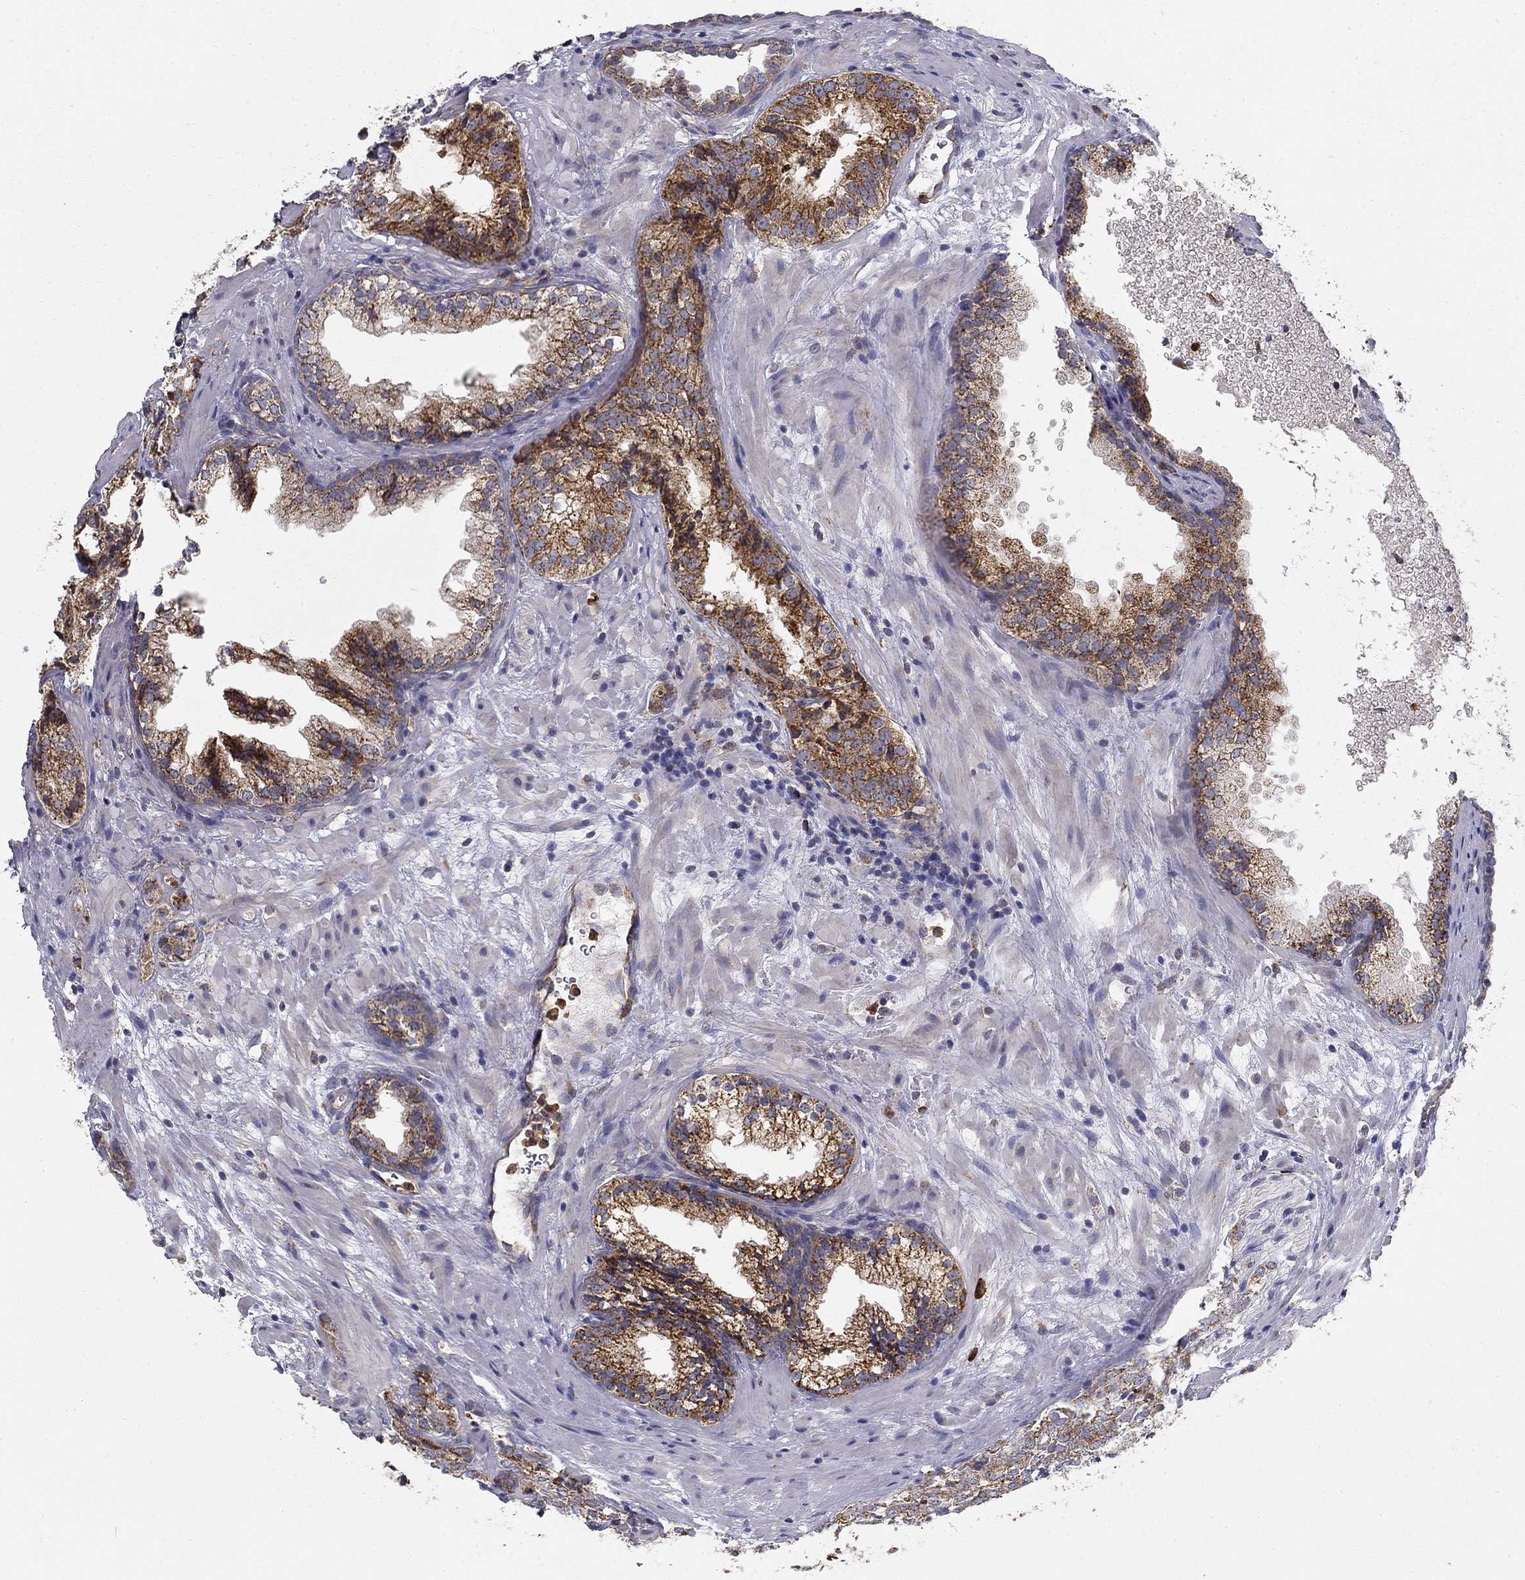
{"staining": {"intensity": "strong", "quantity": ">75%", "location": "cytoplasmic/membranous"}, "tissue": "prostate cancer", "cell_type": "Tumor cells", "image_type": "cancer", "snomed": [{"axis": "morphology", "description": "Adenocarcinoma, NOS"}, {"axis": "topography", "description": "Prostate and seminal vesicle, NOS"}], "caption": "Prostate cancer stained with a protein marker demonstrates strong staining in tumor cells.", "gene": "PRDX4", "patient": {"sex": "male", "age": 63}}